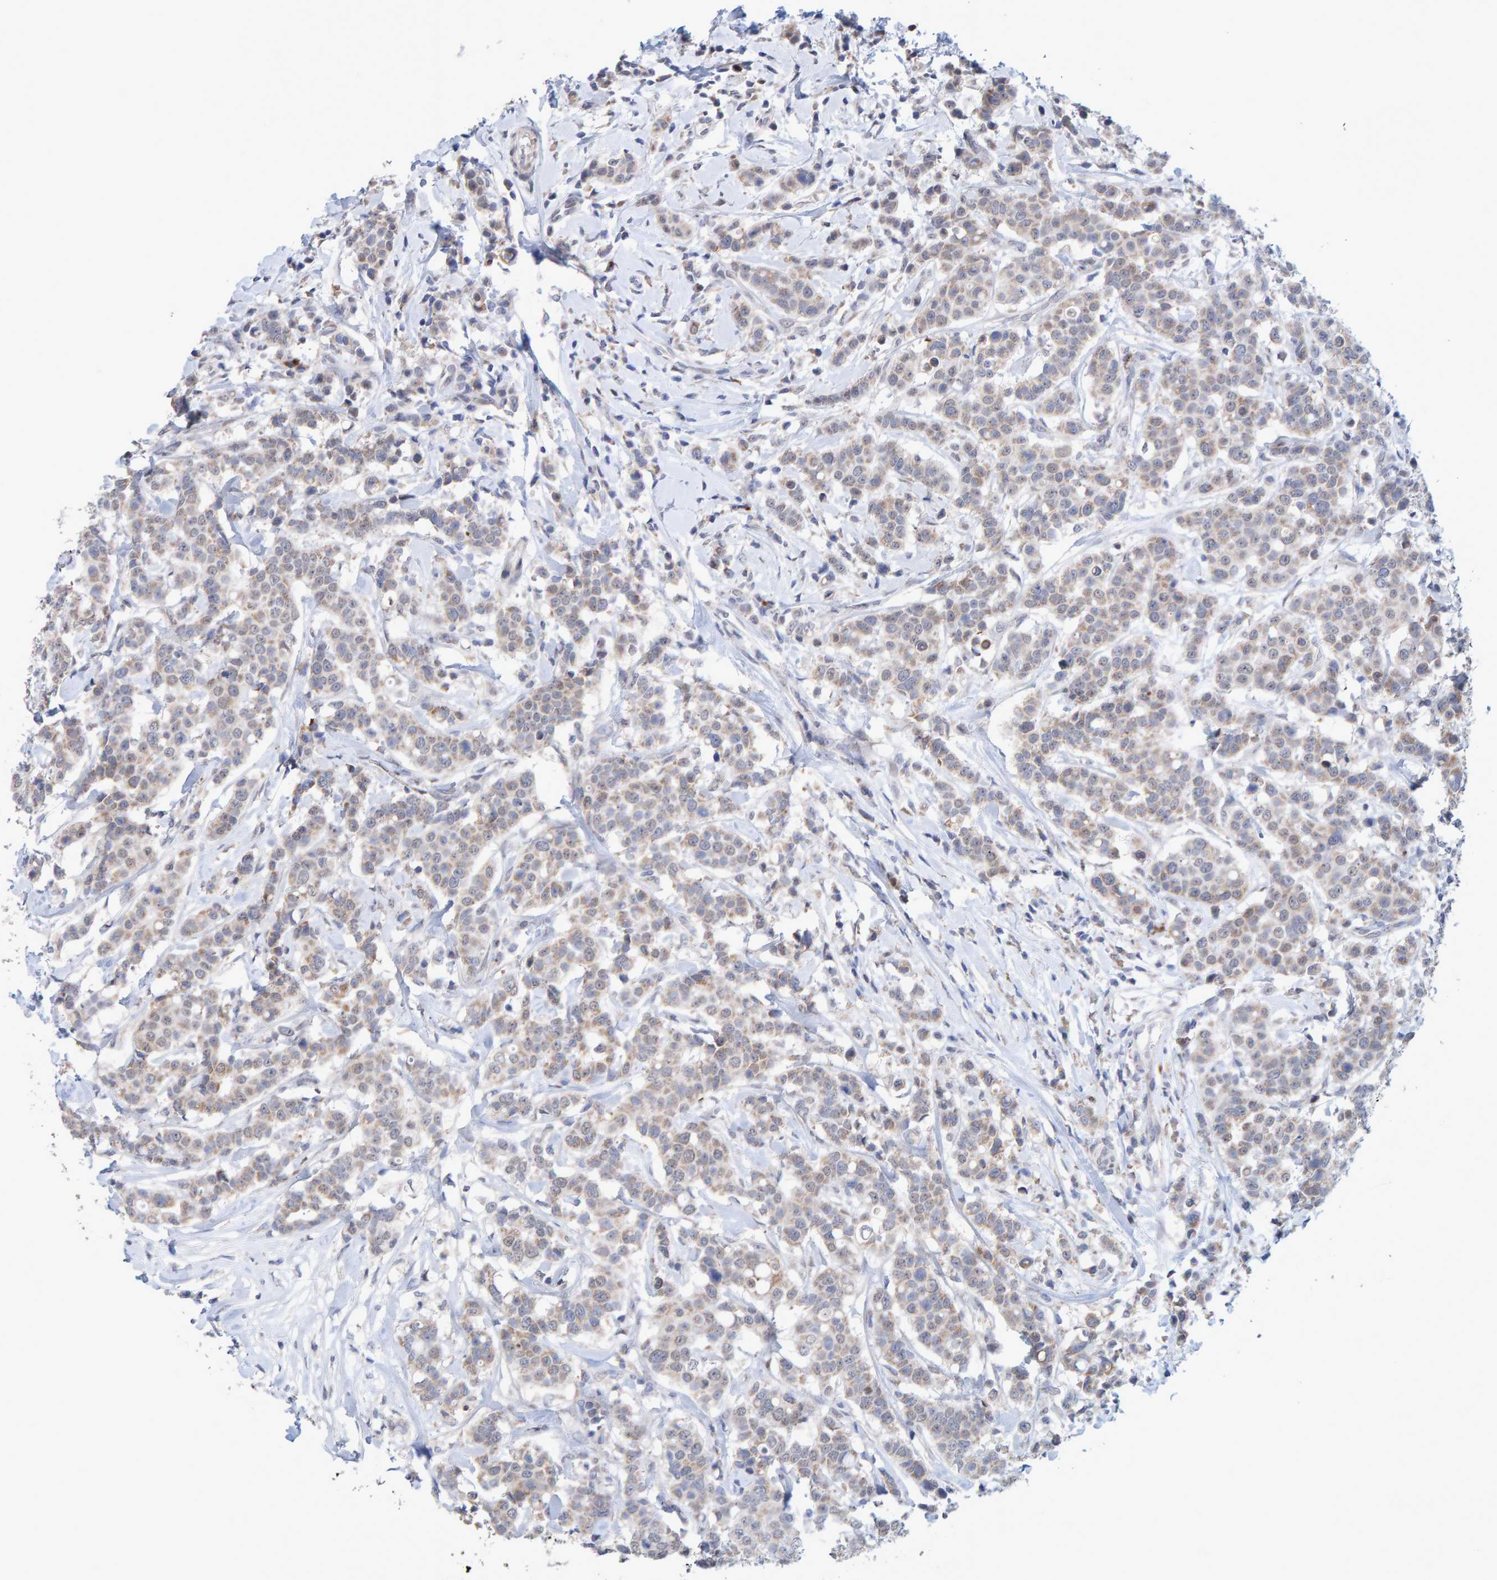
{"staining": {"intensity": "weak", "quantity": ">75%", "location": "cytoplasmic/membranous"}, "tissue": "breast cancer", "cell_type": "Tumor cells", "image_type": "cancer", "snomed": [{"axis": "morphology", "description": "Duct carcinoma"}, {"axis": "topography", "description": "Breast"}], "caption": "Breast cancer (infiltrating ductal carcinoma) was stained to show a protein in brown. There is low levels of weak cytoplasmic/membranous staining in approximately >75% of tumor cells. Using DAB (3,3'-diaminobenzidine) (brown) and hematoxylin (blue) stains, captured at high magnification using brightfield microscopy.", "gene": "USP43", "patient": {"sex": "female", "age": 27}}